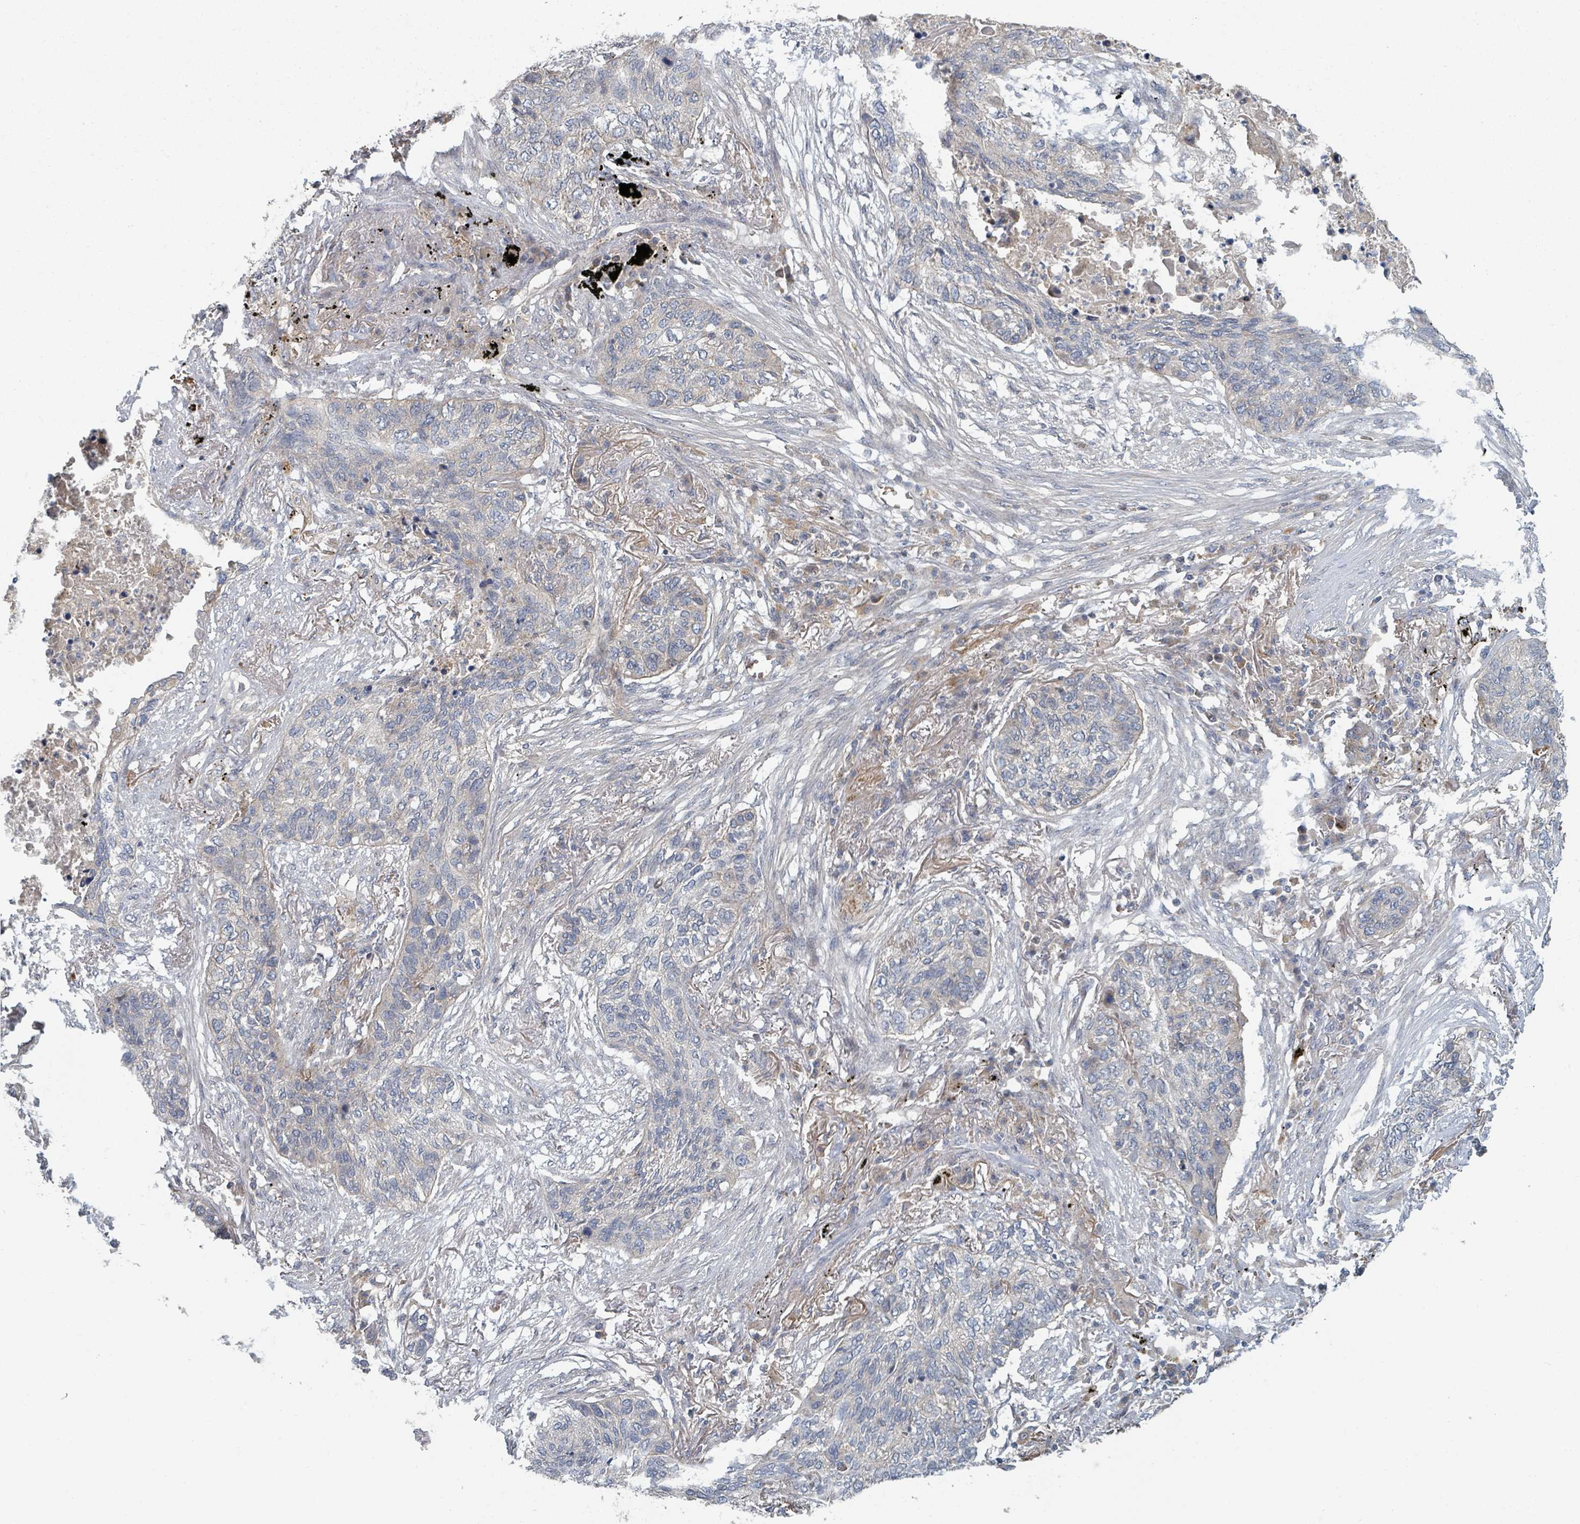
{"staining": {"intensity": "negative", "quantity": "none", "location": "none"}, "tissue": "lung cancer", "cell_type": "Tumor cells", "image_type": "cancer", "snomed": [{"axis": "morphology", "description": "Squamous cell carcinoma, NOS"}, {"axis": "topography", "description": "Lung"}], "caption": "An IHC histopathology image of lung squamous cell carcinoma is shown. There is no staining in tumor cells of lung squamous cell carcinoma.", "gene": "TRPC4AP", "patient": {"sex": "female", "age": 63}}